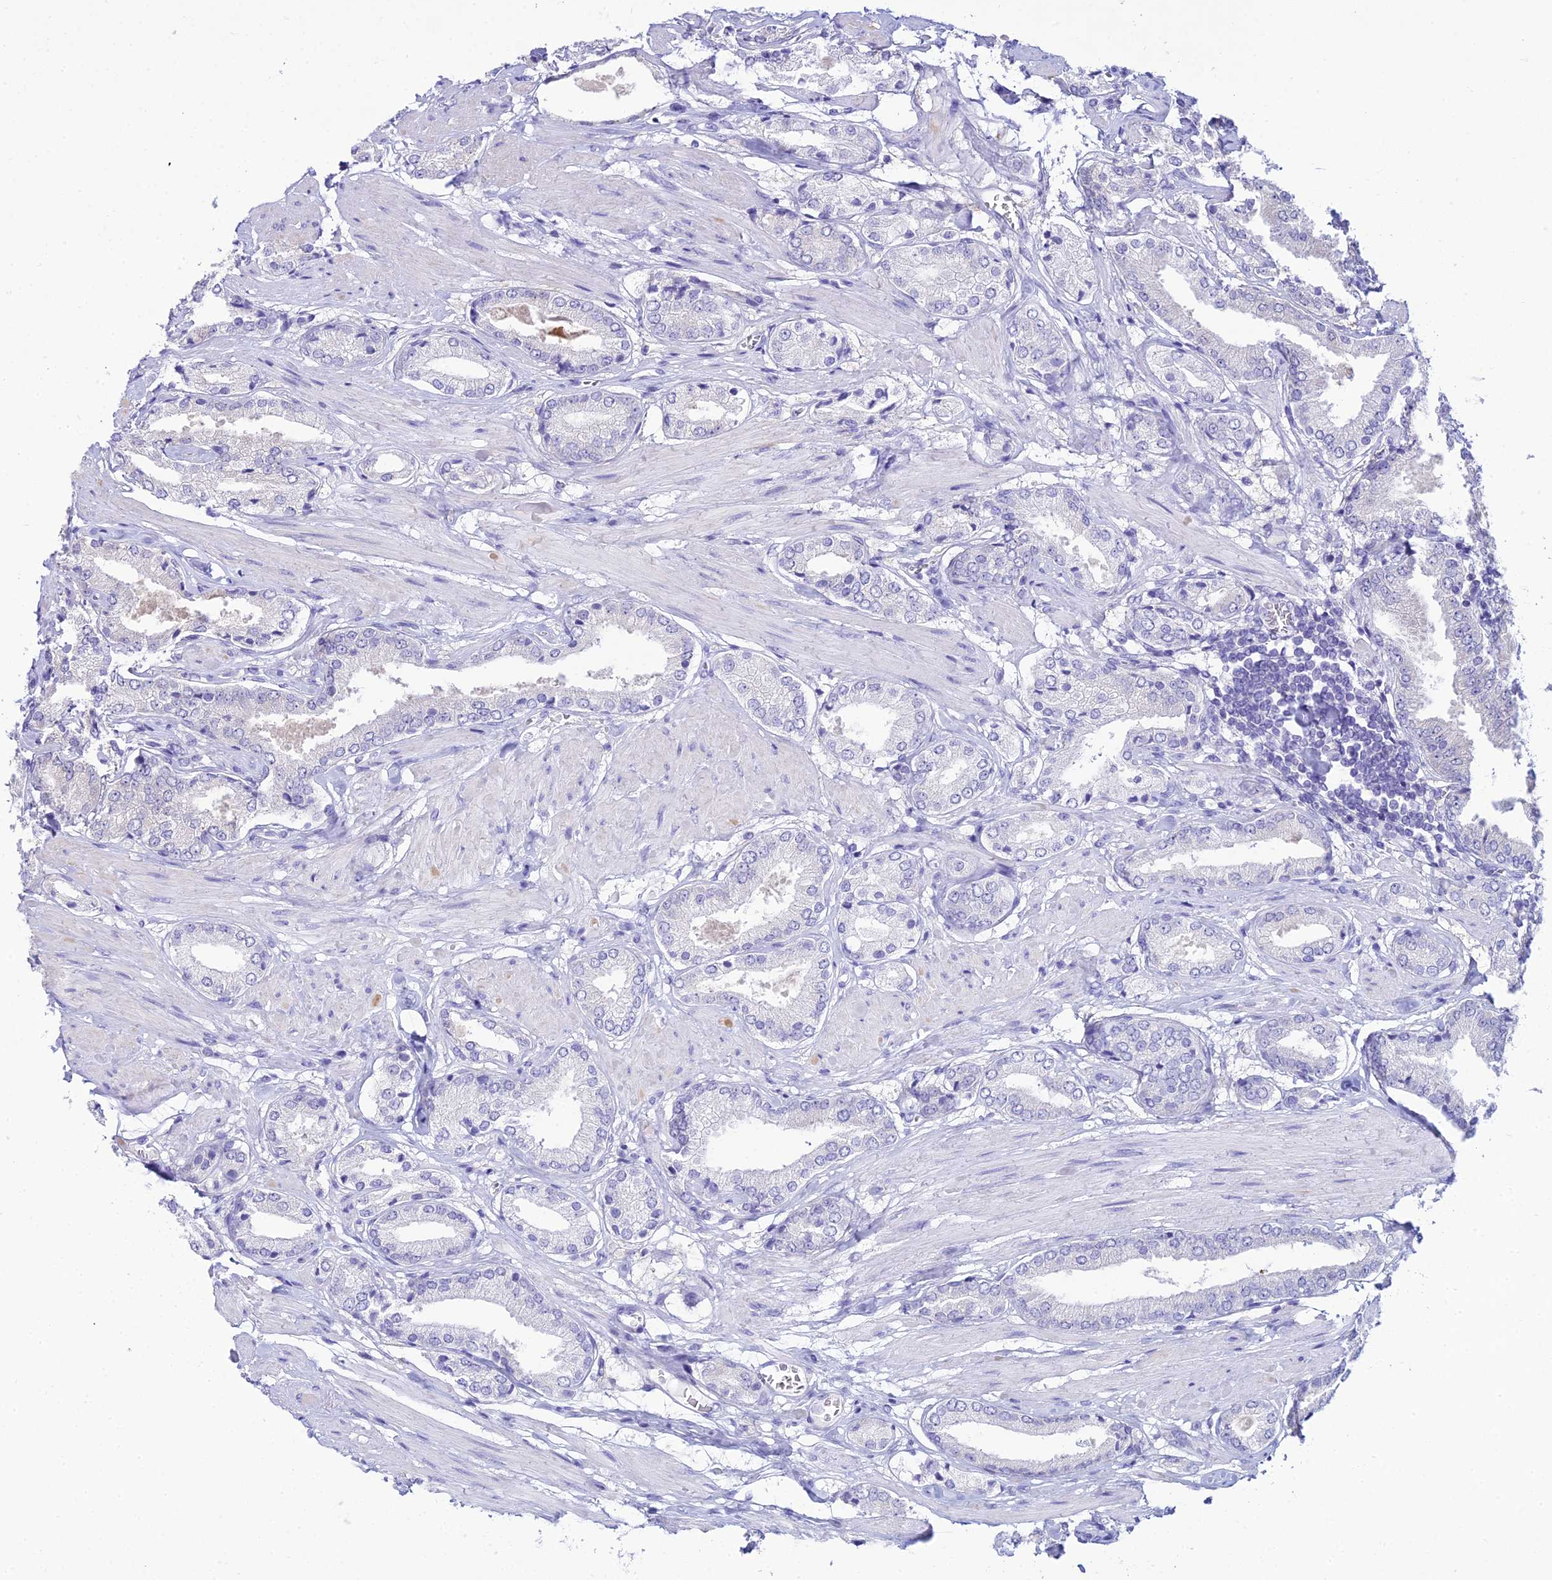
{"staining": {"intensity": "negative", "quantity": "none", "location": "none"}, "tissue": "prostate cancer", "cell_type": "Tumor cells", "image_type": "cancer", "snomed": [{"axis": "morphology", "description": "Adenocarcinoma, High grade"}, {"axis": "topography", "description": "Prostate and seminal vesicle, NOS"}], "caption": "Image shows no significant protein staining in tumor cells of prostate adenocarcinoma (high-grade). Nuclei are stained in blue.", "gene": "ZMIZ1", "patient": {"sex": "male", "age": 64}}